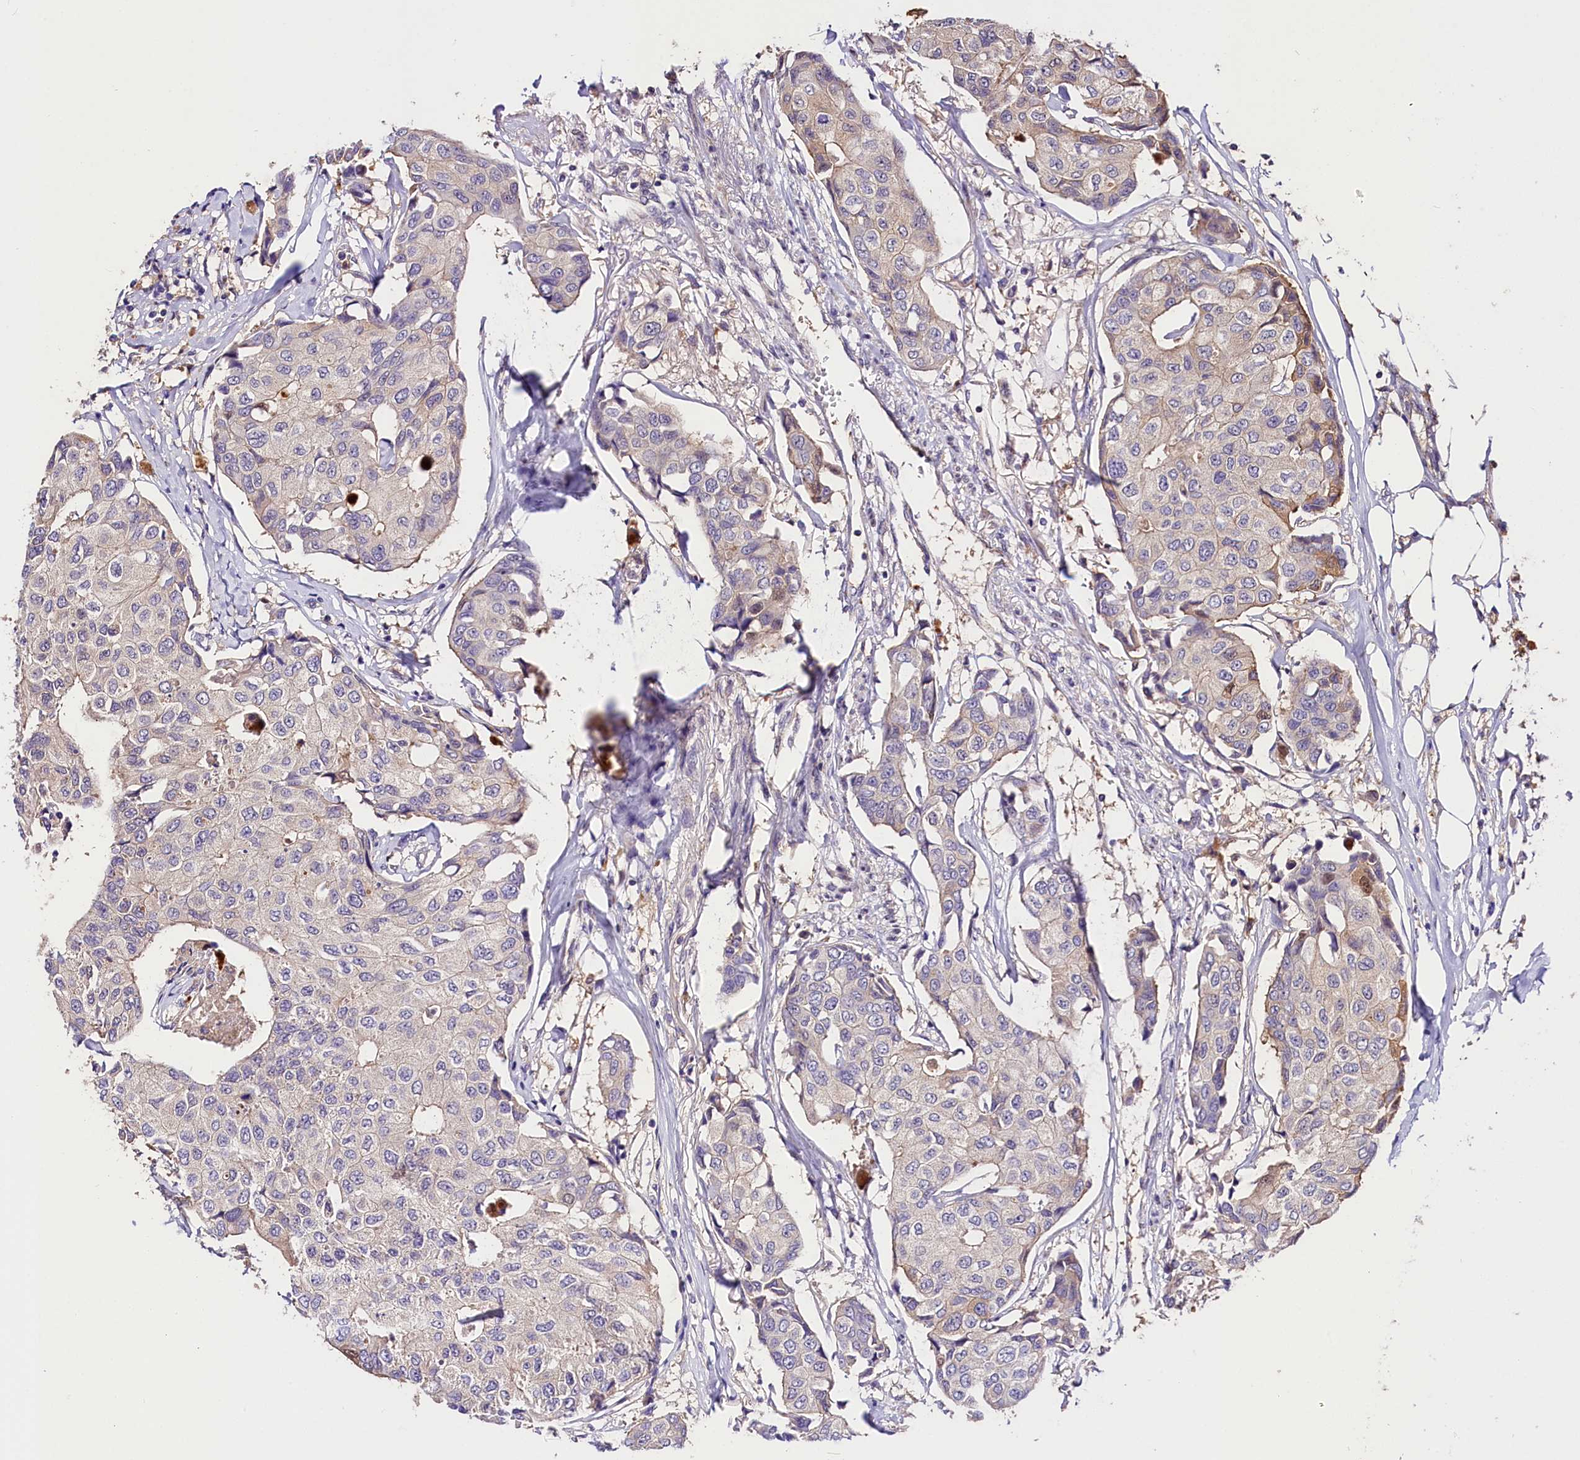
{"staining": {"intensity": "weak", "quantity": "<25%", "location": "cytoplasmic/membranous"}, "tissue": "breast cancer", "cell_type": "Tumor cells", "image_type": "cancer", "snomed": [{"axis": "morphology", "description": "Duct carcinoma"}, {"axis": "topography", "description": "Breast"}], "caption": "The IHC histopathology image has no significant expression in tumor cells of intraductal carcinoma (breast) tissue. (Immunohistochemistry (ihc), brightfield microscopy, high magnification).", "gene": "ARMC6", "patient": {"sex": "female", "age": 80}}